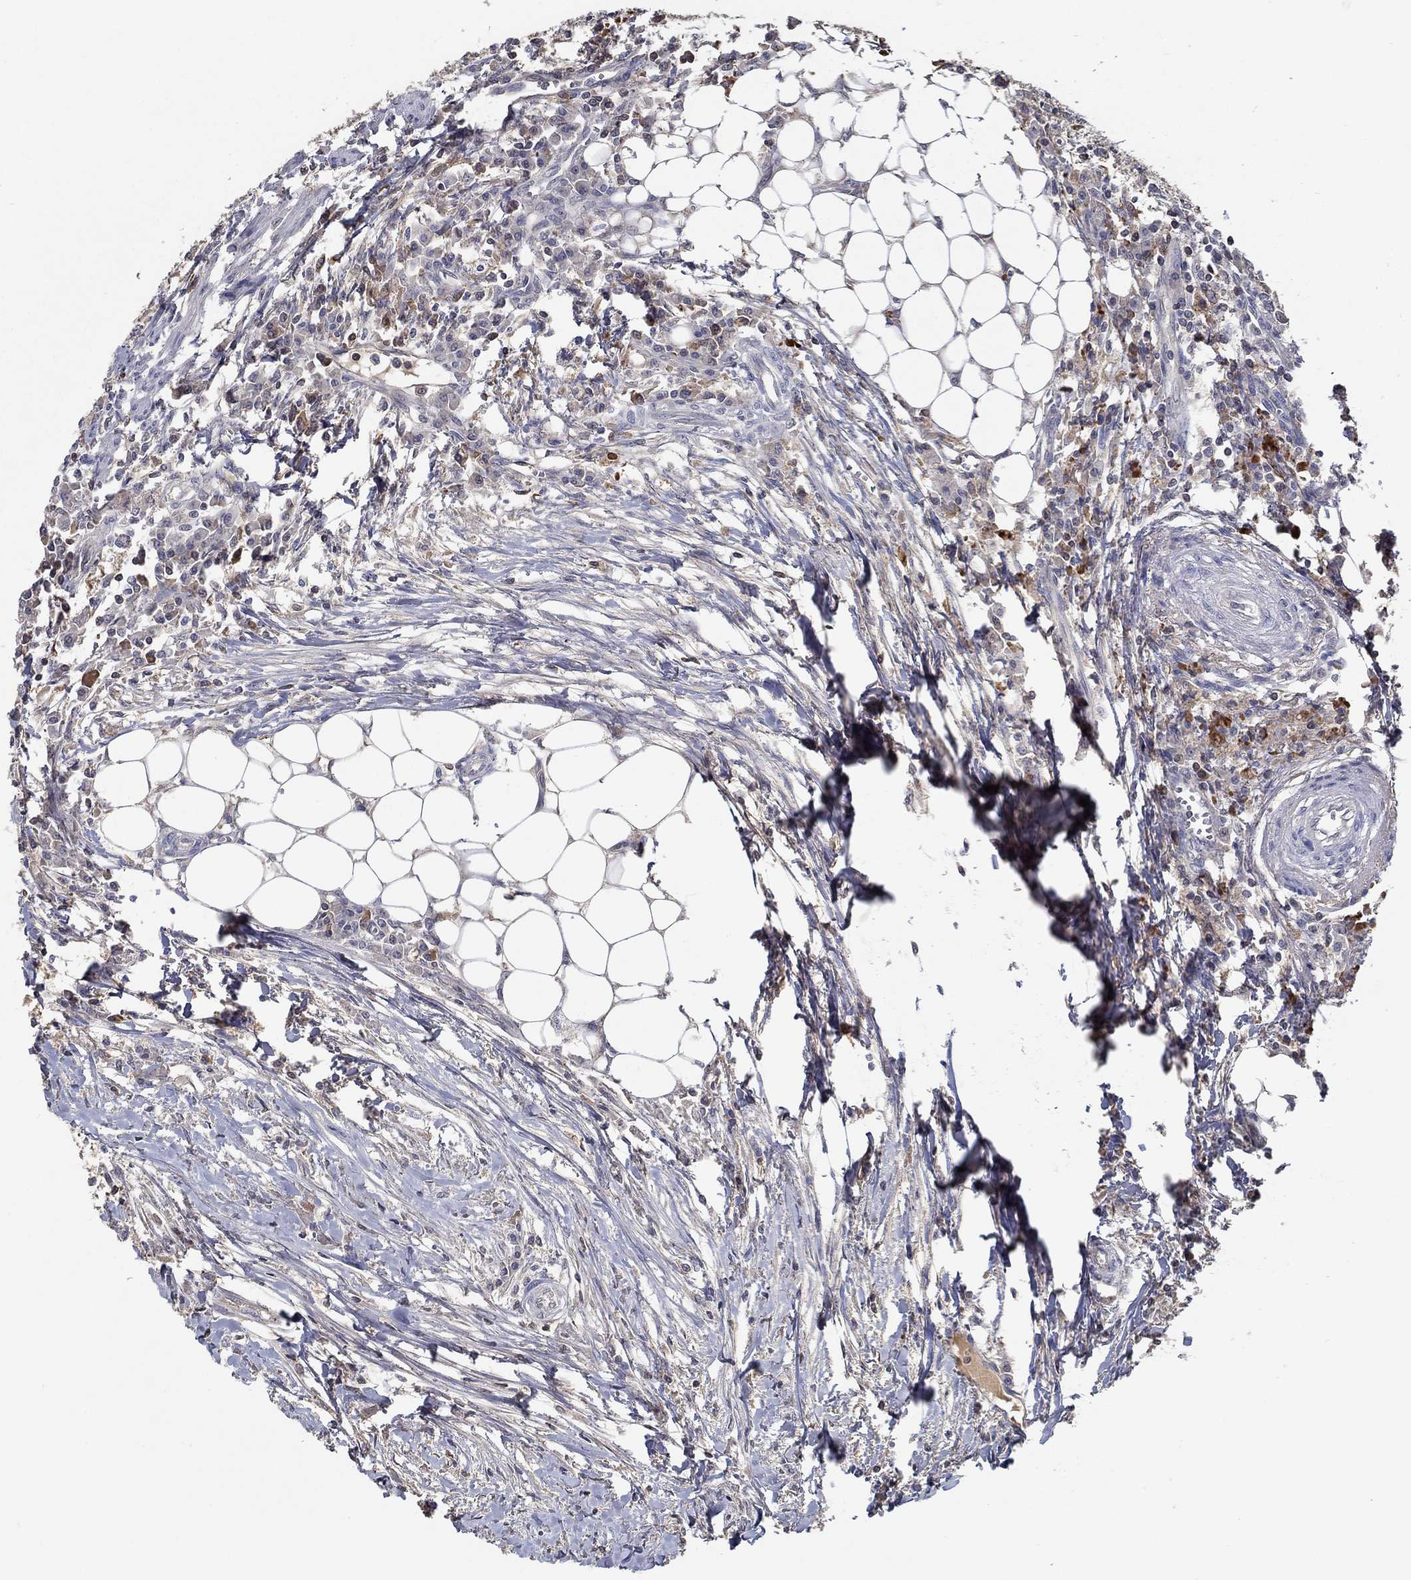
{"staining": {"intensity": "negative", "quantity": "none", "location": "none"}, "tissue": "colorectal cancer", "cell_type": "Tumor cells", "image_type": "cancer", "snomed": [{"axis": "morphology", "description": "Adenocarcinoma, NOS"}, {"axis": "topography", "description": "Colon"}], "caption": "The immunohistochemistry image has no significant positivity in tumor cells of colorectal cancer (adenocarcinoma) tissue. Brightfield microscopy of immunohistochemistry stained with DAB (brown) and hematoxylin (blue), captured at high magnification.", "gene": "IL10", "patient": {"sex": "male", "age": 53}}